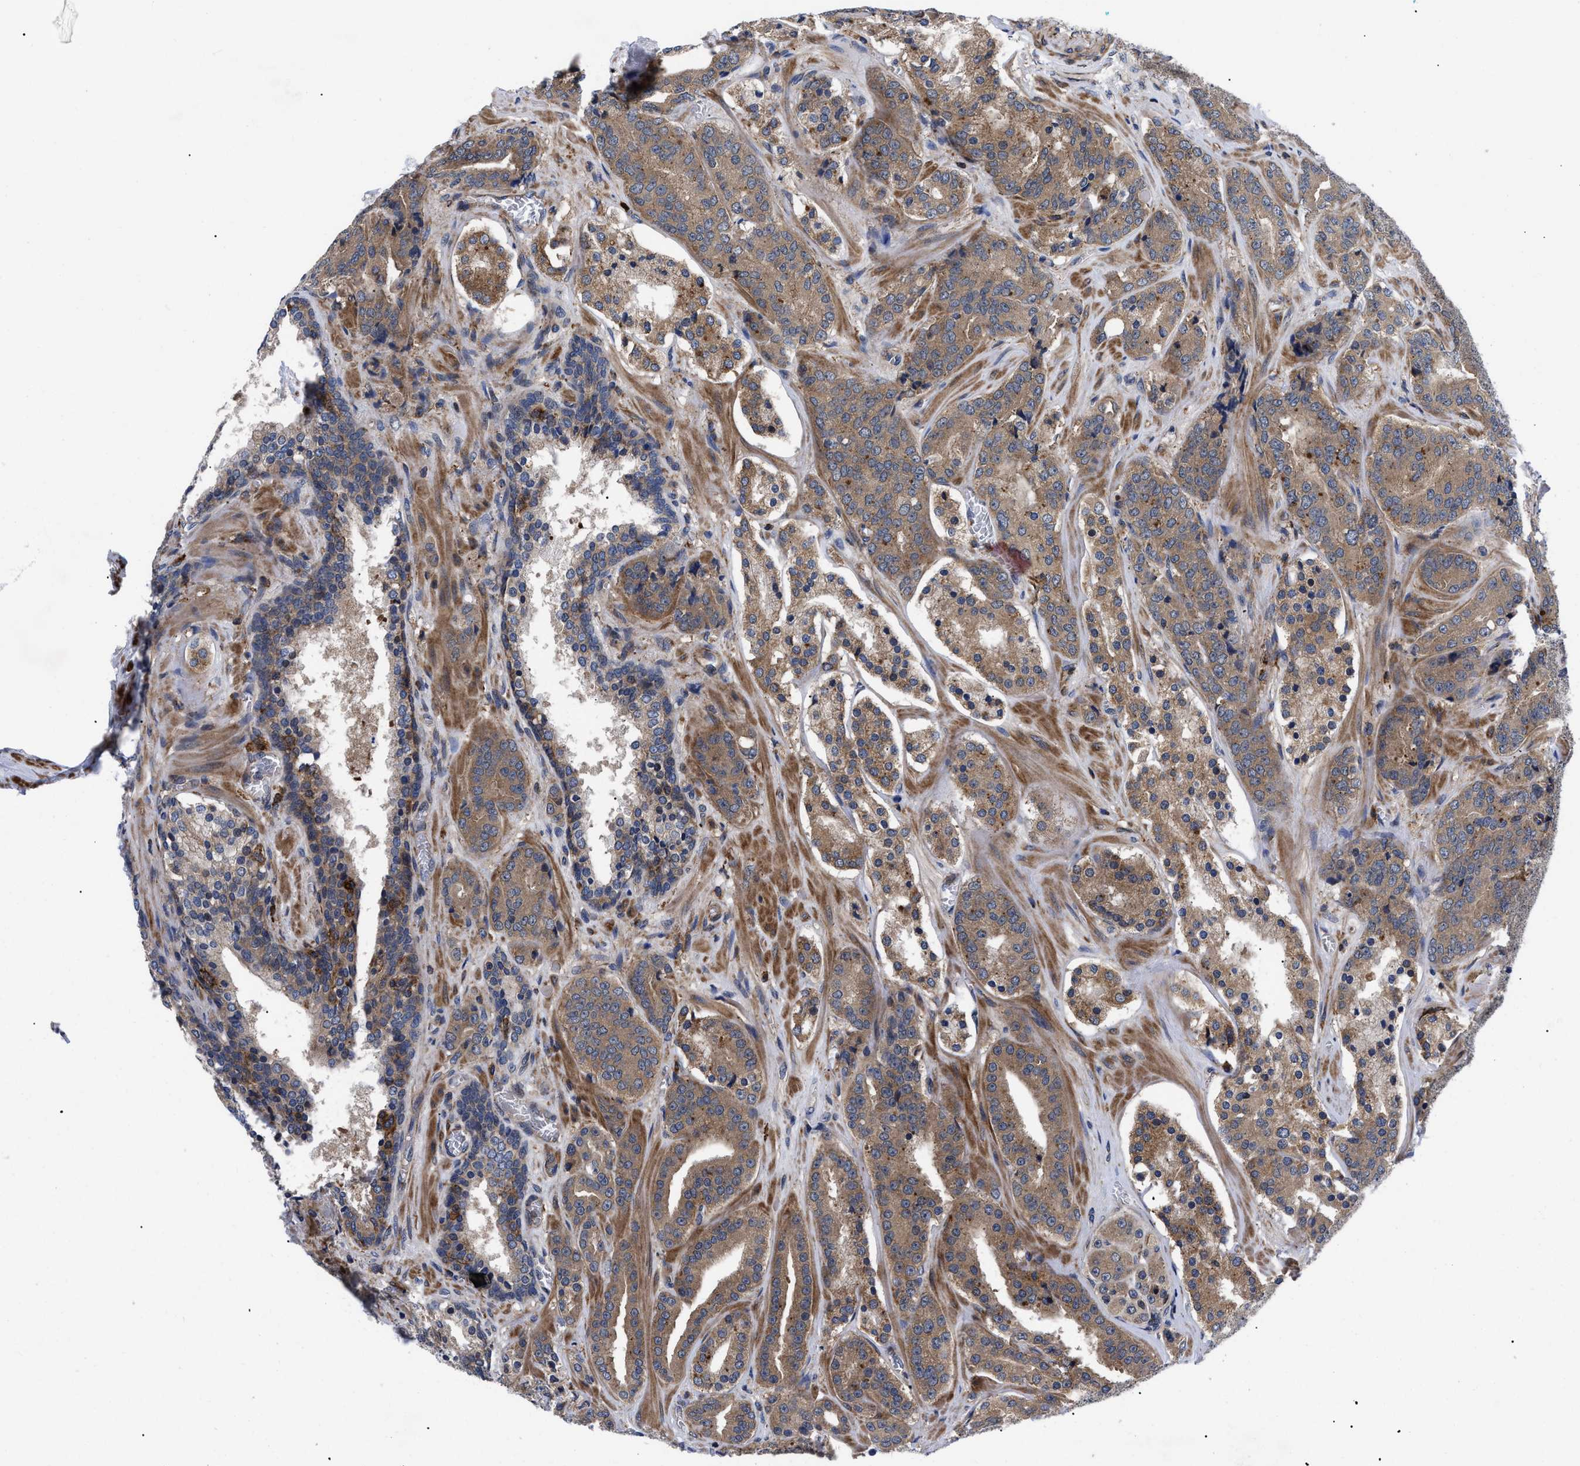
{"staining": {"intensity": "moderate", "quantity": ">75%", "location": "cytoplasmic/membranous"}, "tissue": "prostate cancer", "cell_type": "Tumor cells", "image_type": "cancer", "snomed": [{"axis": "morphology", "description": "Adenocarcinoma, High grade"}, {"axis": "topography", "description": "Prostate"}], "caption": "Moderate cytoplasmic/membranous expression for a protein is seen in about >75% of tumor cells of adenocarcinoma (high-grade) (prostate) using immunohistochemistry (IHC).", "gene": "SPAST", "patient": {"sex": "male", "age": 60}}